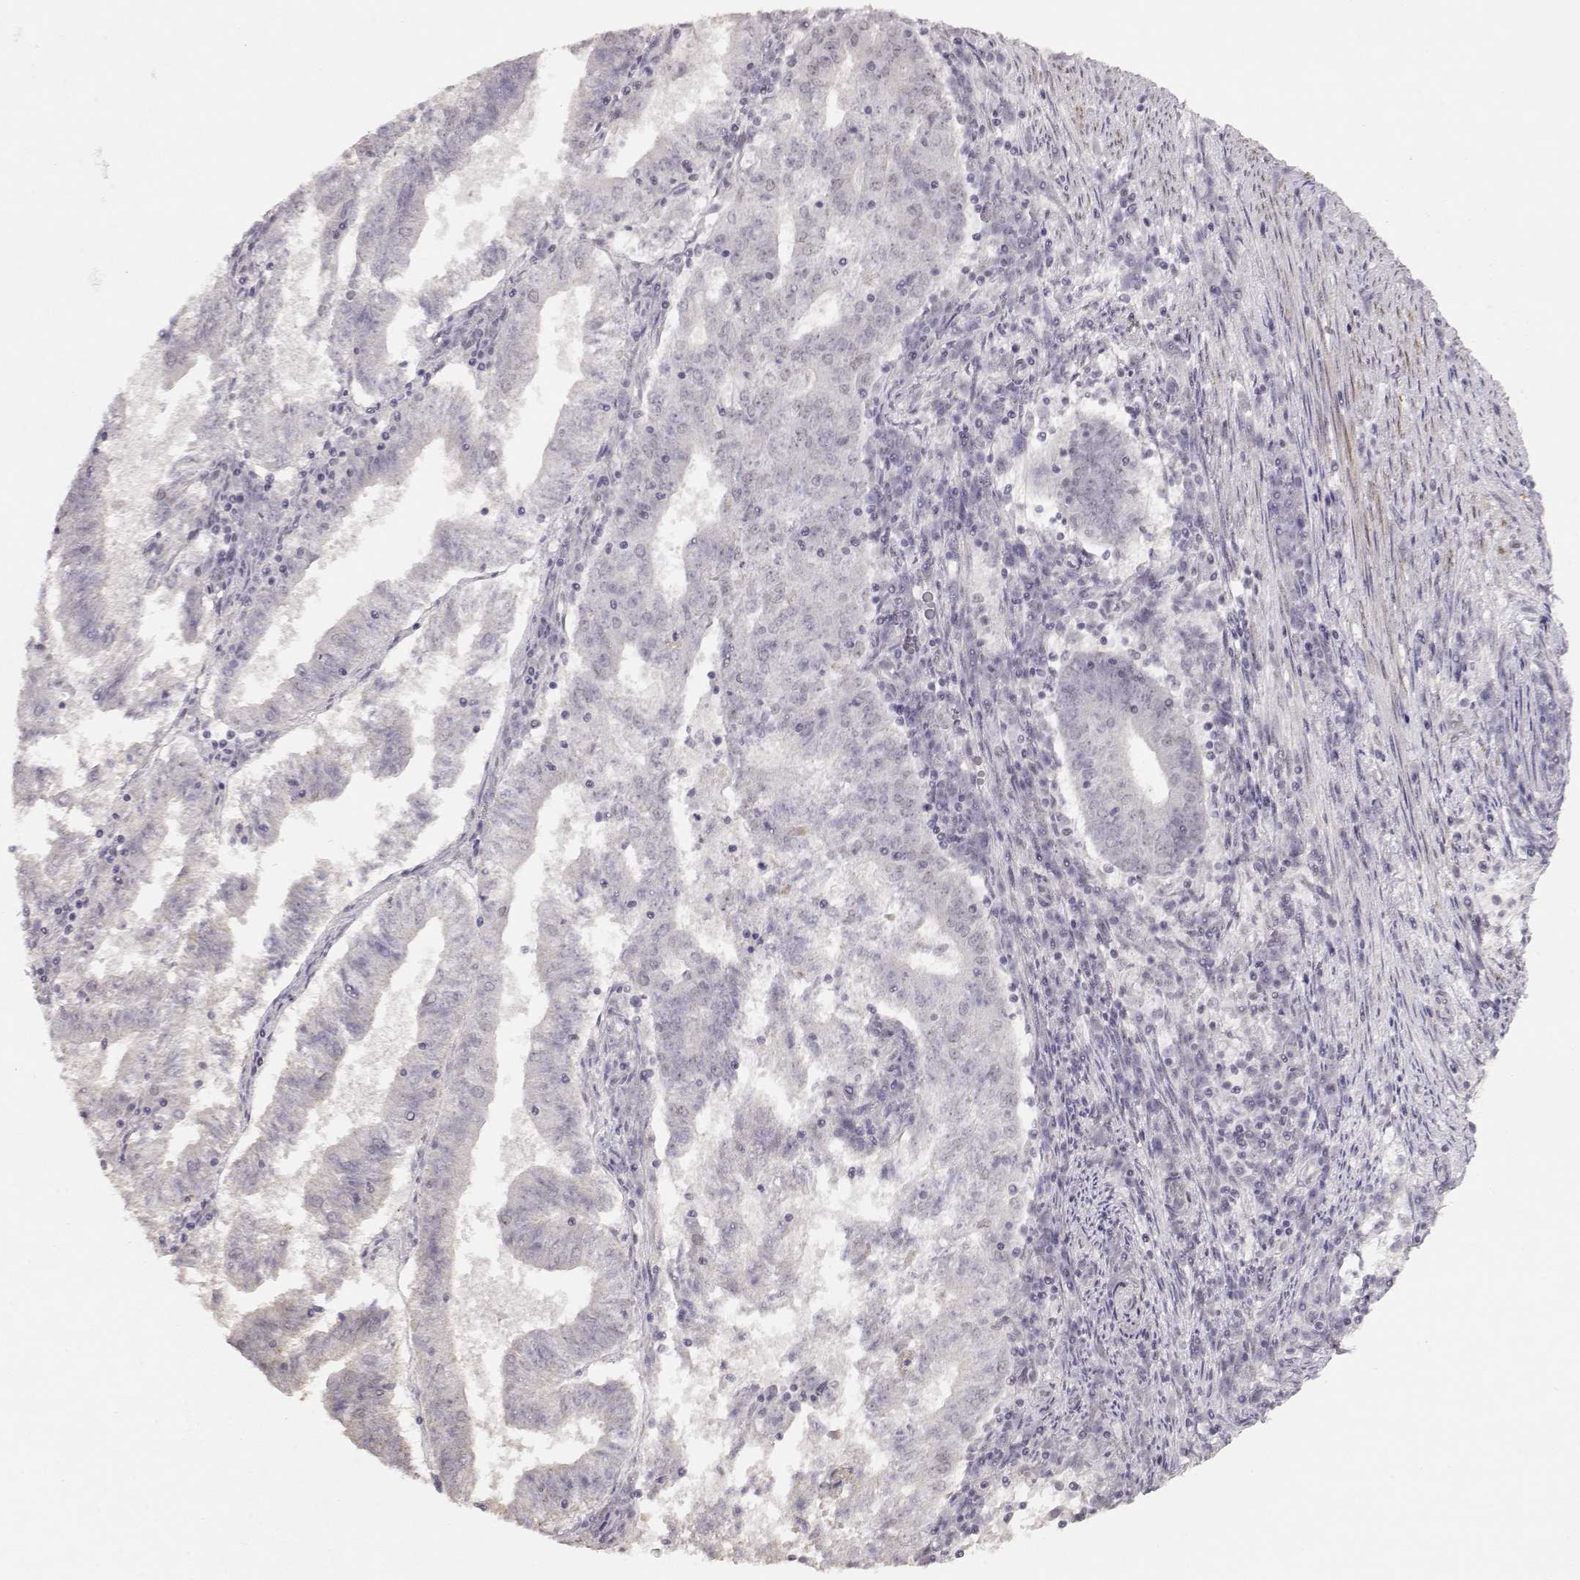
{"staining": {"intensity": "negative", "quantity": "none", "location": "none"}, "tissue": "endometrial cancer", "cell_type": "Tumor cells", "image_type": "cancer", "snomed": [{"axis": "morphology", "description": "Adenocarcinoma, NOS"}, {"axis": "topography", "description": "Endometrium"}], "caption": "The image reveals no significant expression in tumor cells of endometrial cancer.", "gene": "PCP4", "patient": {"sex": "female", "age": 82}}